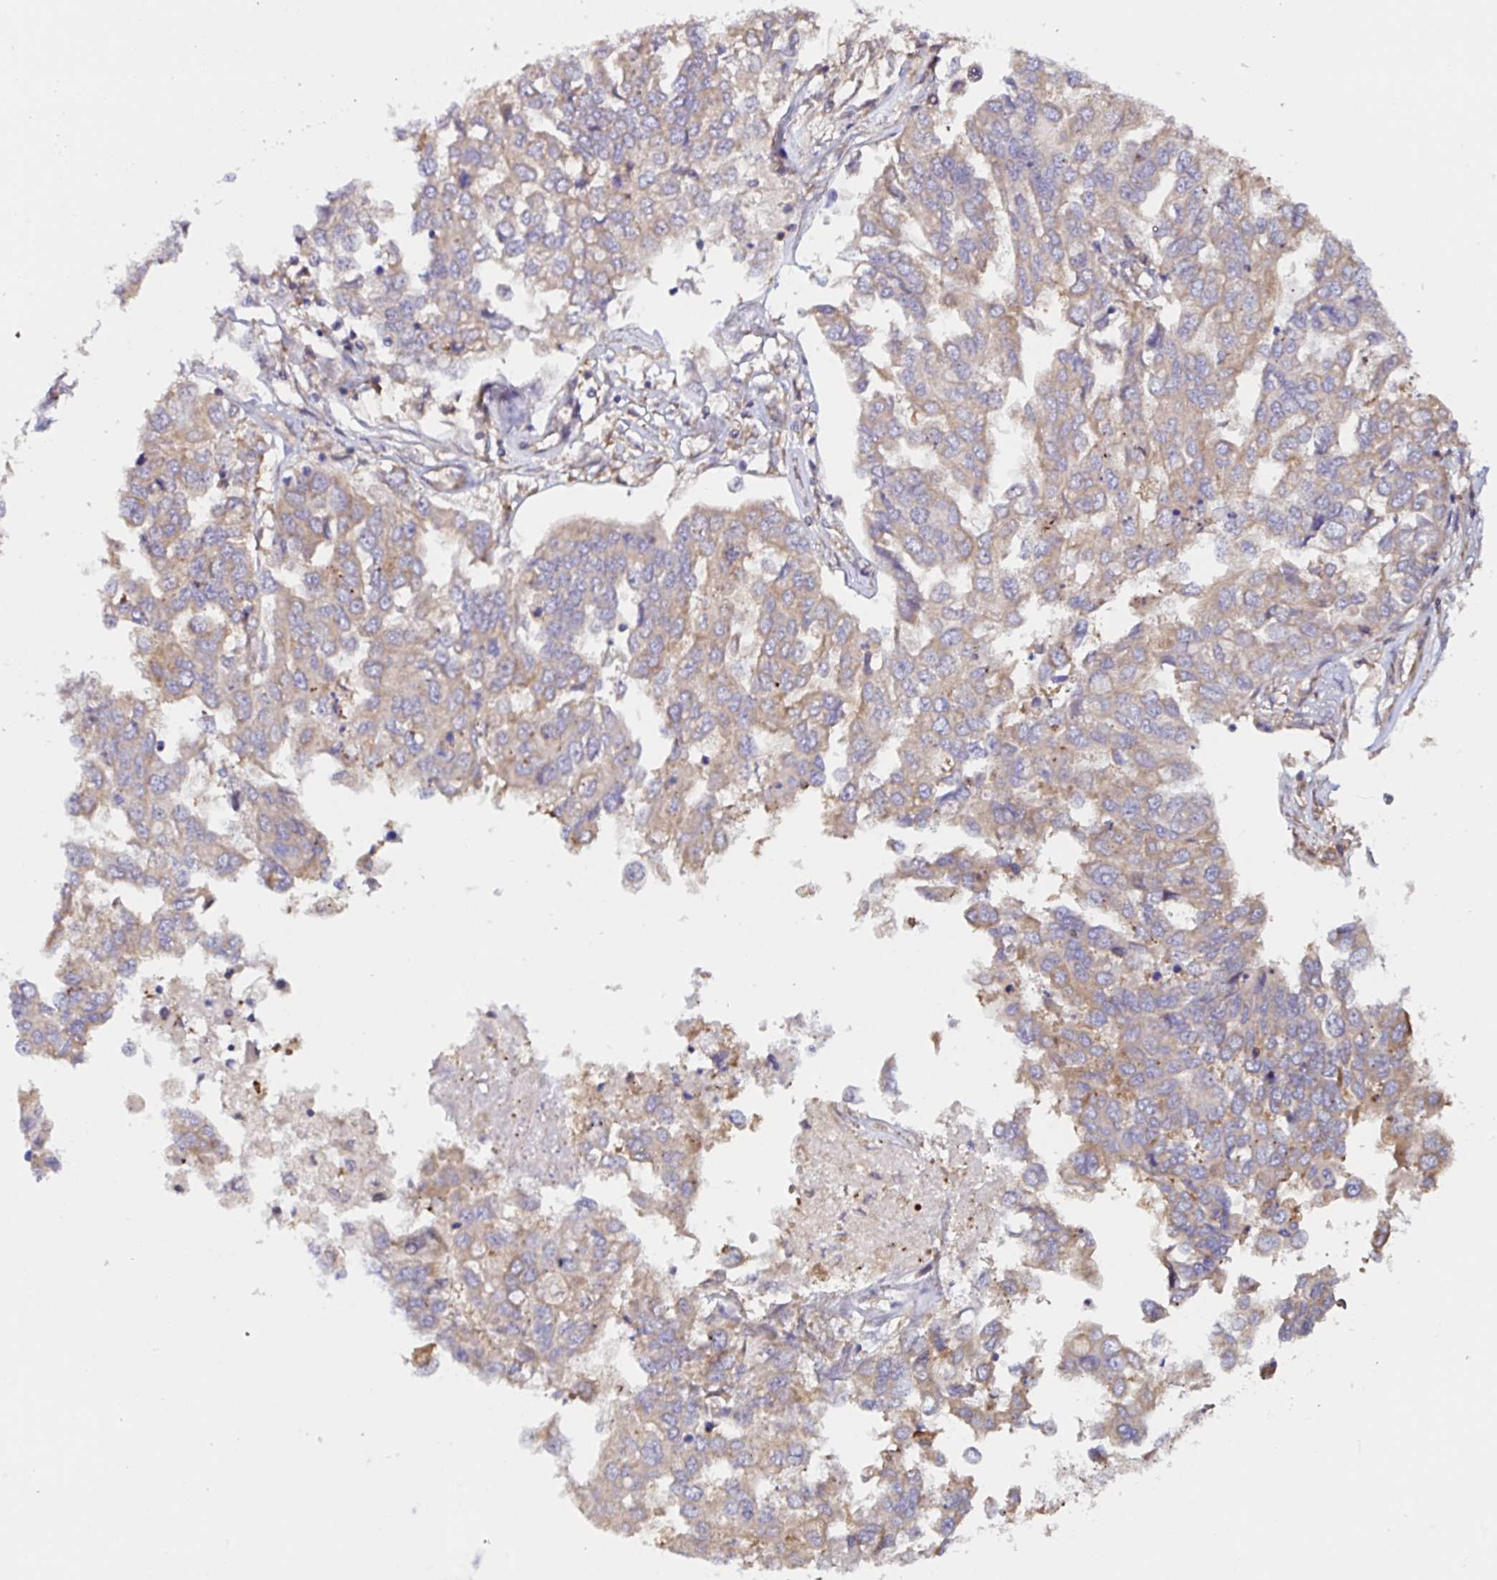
{"staining": {"intensity": "weak", "quantity": ">75%", "location": "cytoplasmic/membranous"}, "tissue": "ovarian cancer", "cell_type": "Tumor cells", "image_type": "cancer", "snomed": [{"axis": "morphology", "description": "Cystadenocarcinoma, serous, NOS"}, {"axis": "topography", "description": "Ovary"}], "caption": "Human ovarian cancer (serous cystadenocarcinoma) stained with a brown dye demonstrates weak cytoplasmic/membranous positive staining in about >75% of tumor cells.", "gene": "RSRP1", "patient": {"sex": "female", "age": 53}}